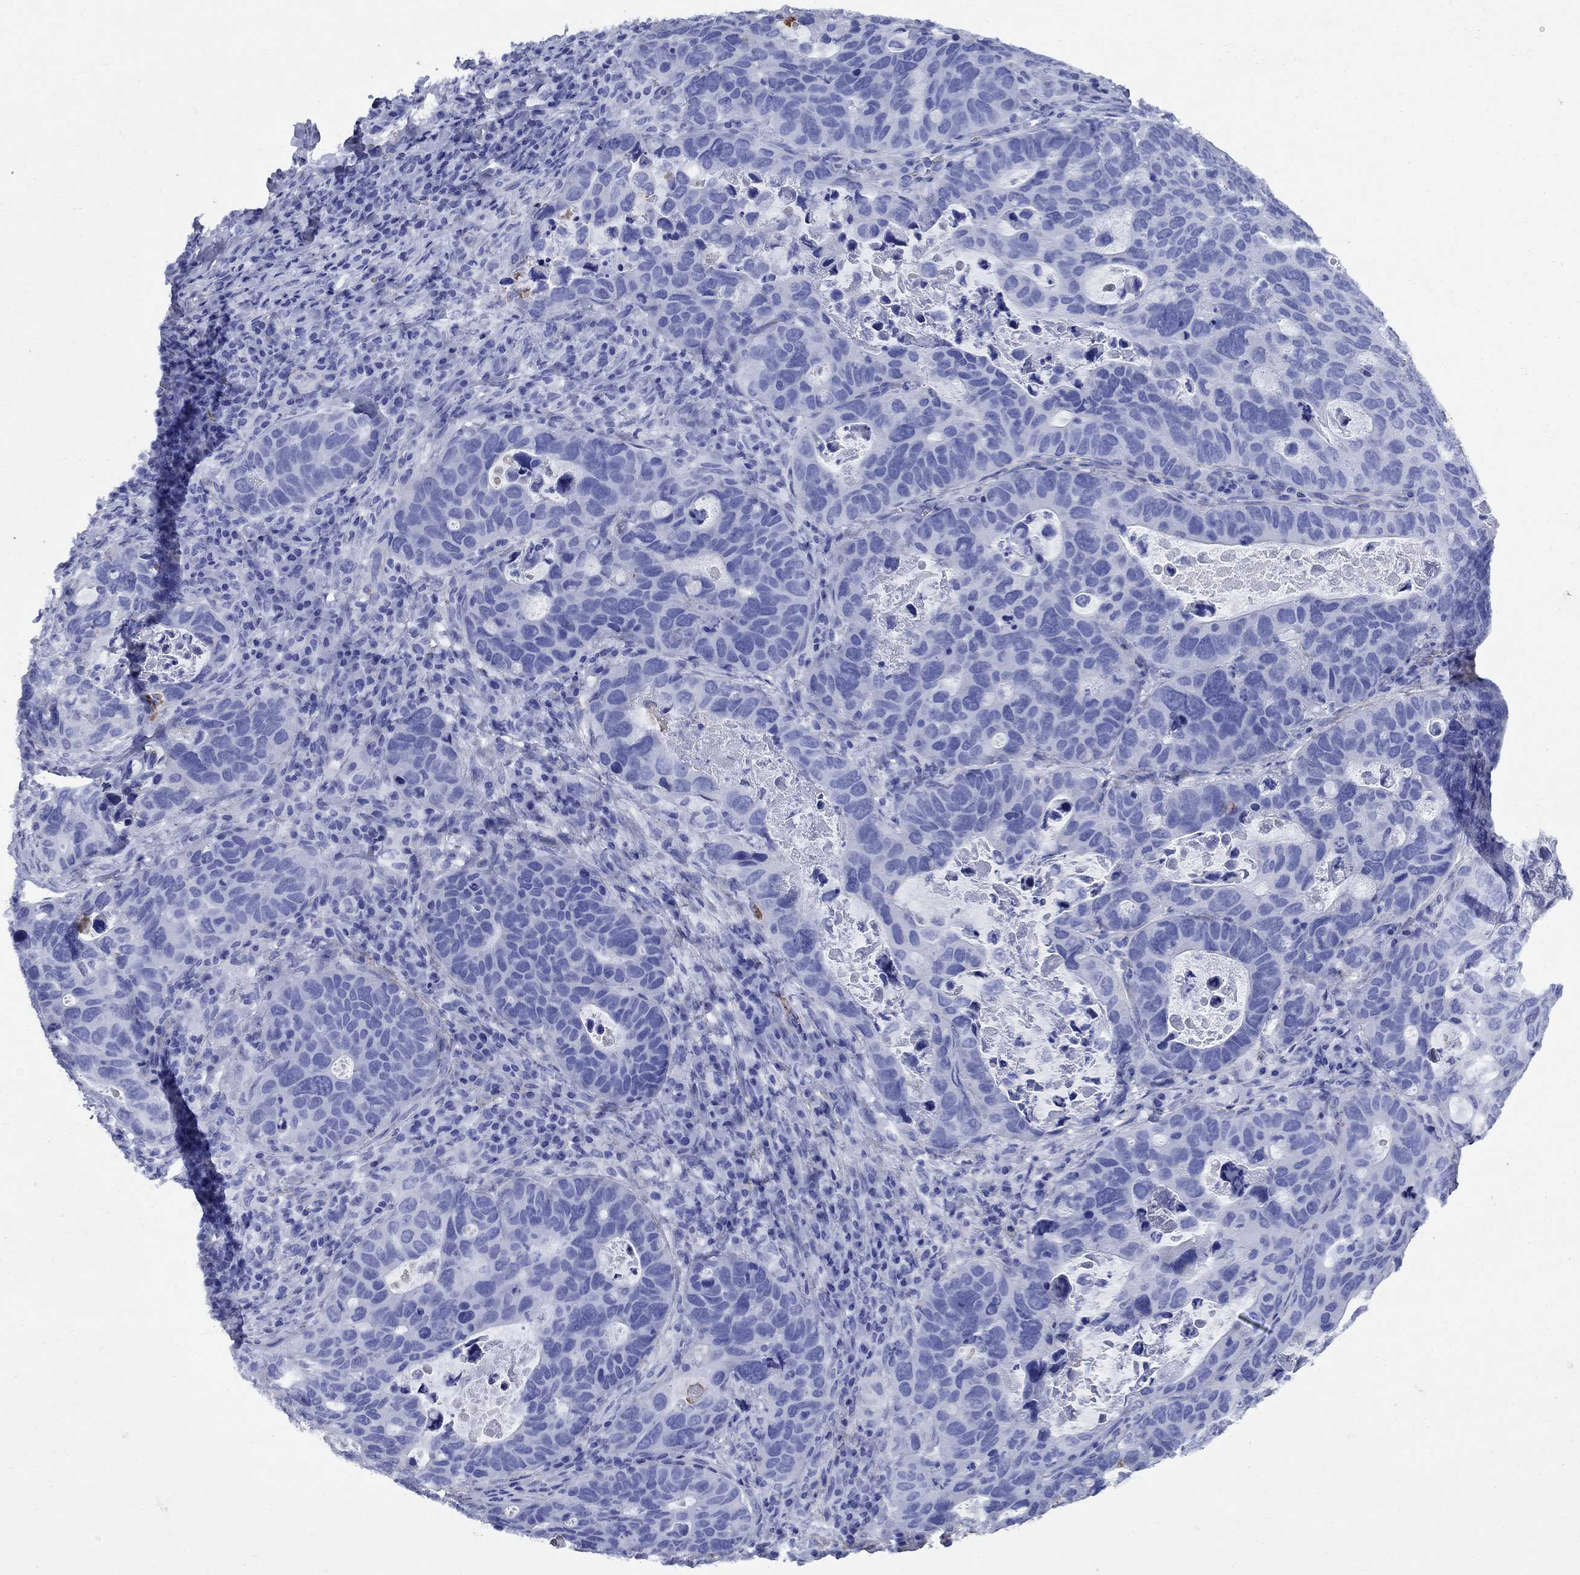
{"staining": {"intensity": "negative", "quantity": "none", "location": "none"}, "tissue": "stomach cancer", "cell_type": "Tumor cells", "image_type": "cancer", "snomed": [{"axis": "morphology", "description": "Adenocarcinoma, NOS"}, {"axis": "topography", "description": "Stomach"}], "caption": "High magnification brightfield microscopy of stomach cancer (adenocarcinoma) stained with DAB (brown) and counterstained with hematoxylin (blue): tumor cells show no significant staining. (Immunohistochemistry (ihc), brightfield microscopy, high magnification).", "gene": "VTN", "patient": {"sex": "male", "age": 54}}